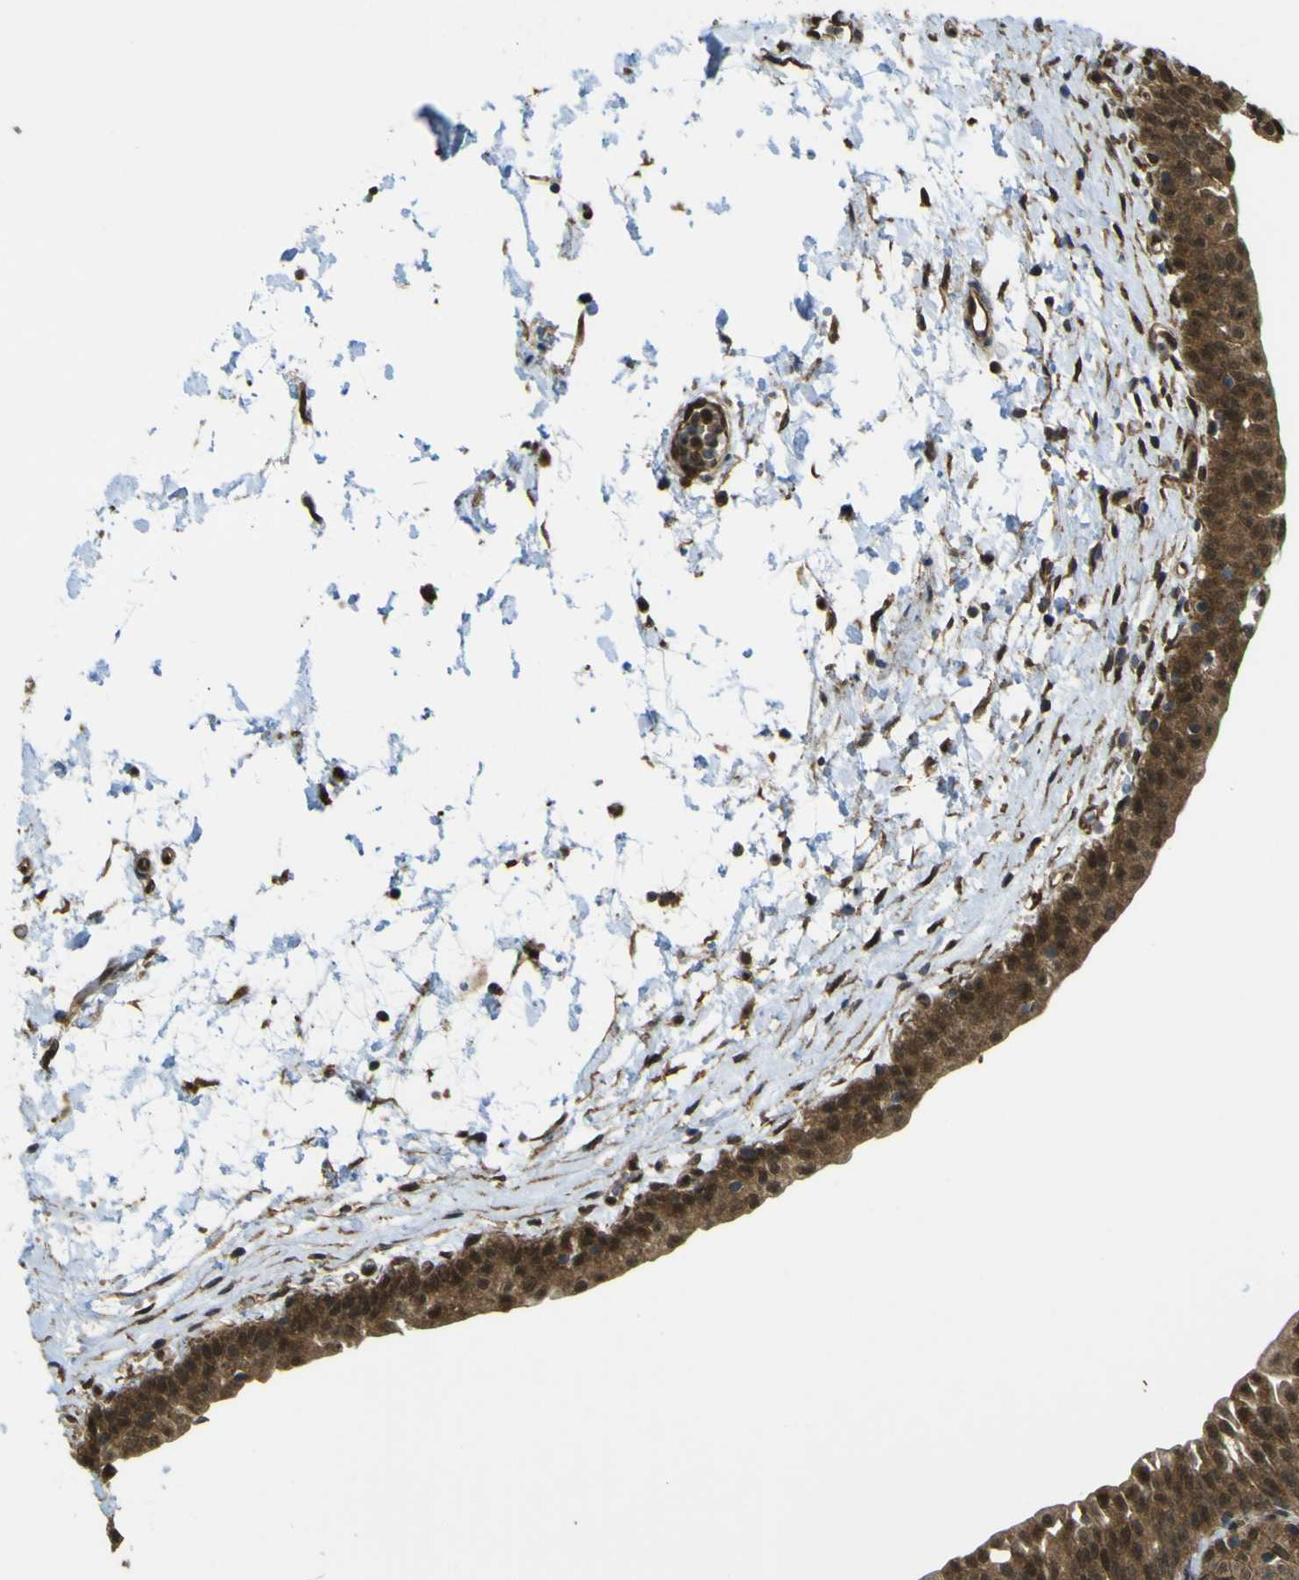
{"staining": {"intensity": "strong", "quantity": ">75%", "location": "cytoplasmic/membranous,nuclear"}, "tissue": "urinary bladder", "cell_type": "Urothelial cells", "image_type": "normal", "snomed": [{"axis": "morphology", "description": "Normal tissue, NOS"}, {"axis": "topography", "description": "Urinary bladder"}], "caption": "IHC micrograph of benign human urinary bladder stained for a protein (brown), which displays high levels of strong cytoplasmic/membranous,nuclear positivity in approximately >75% of urothelial cells.", "gene": "YWHAG", "patient": {"sex": "male", "age": 55}}